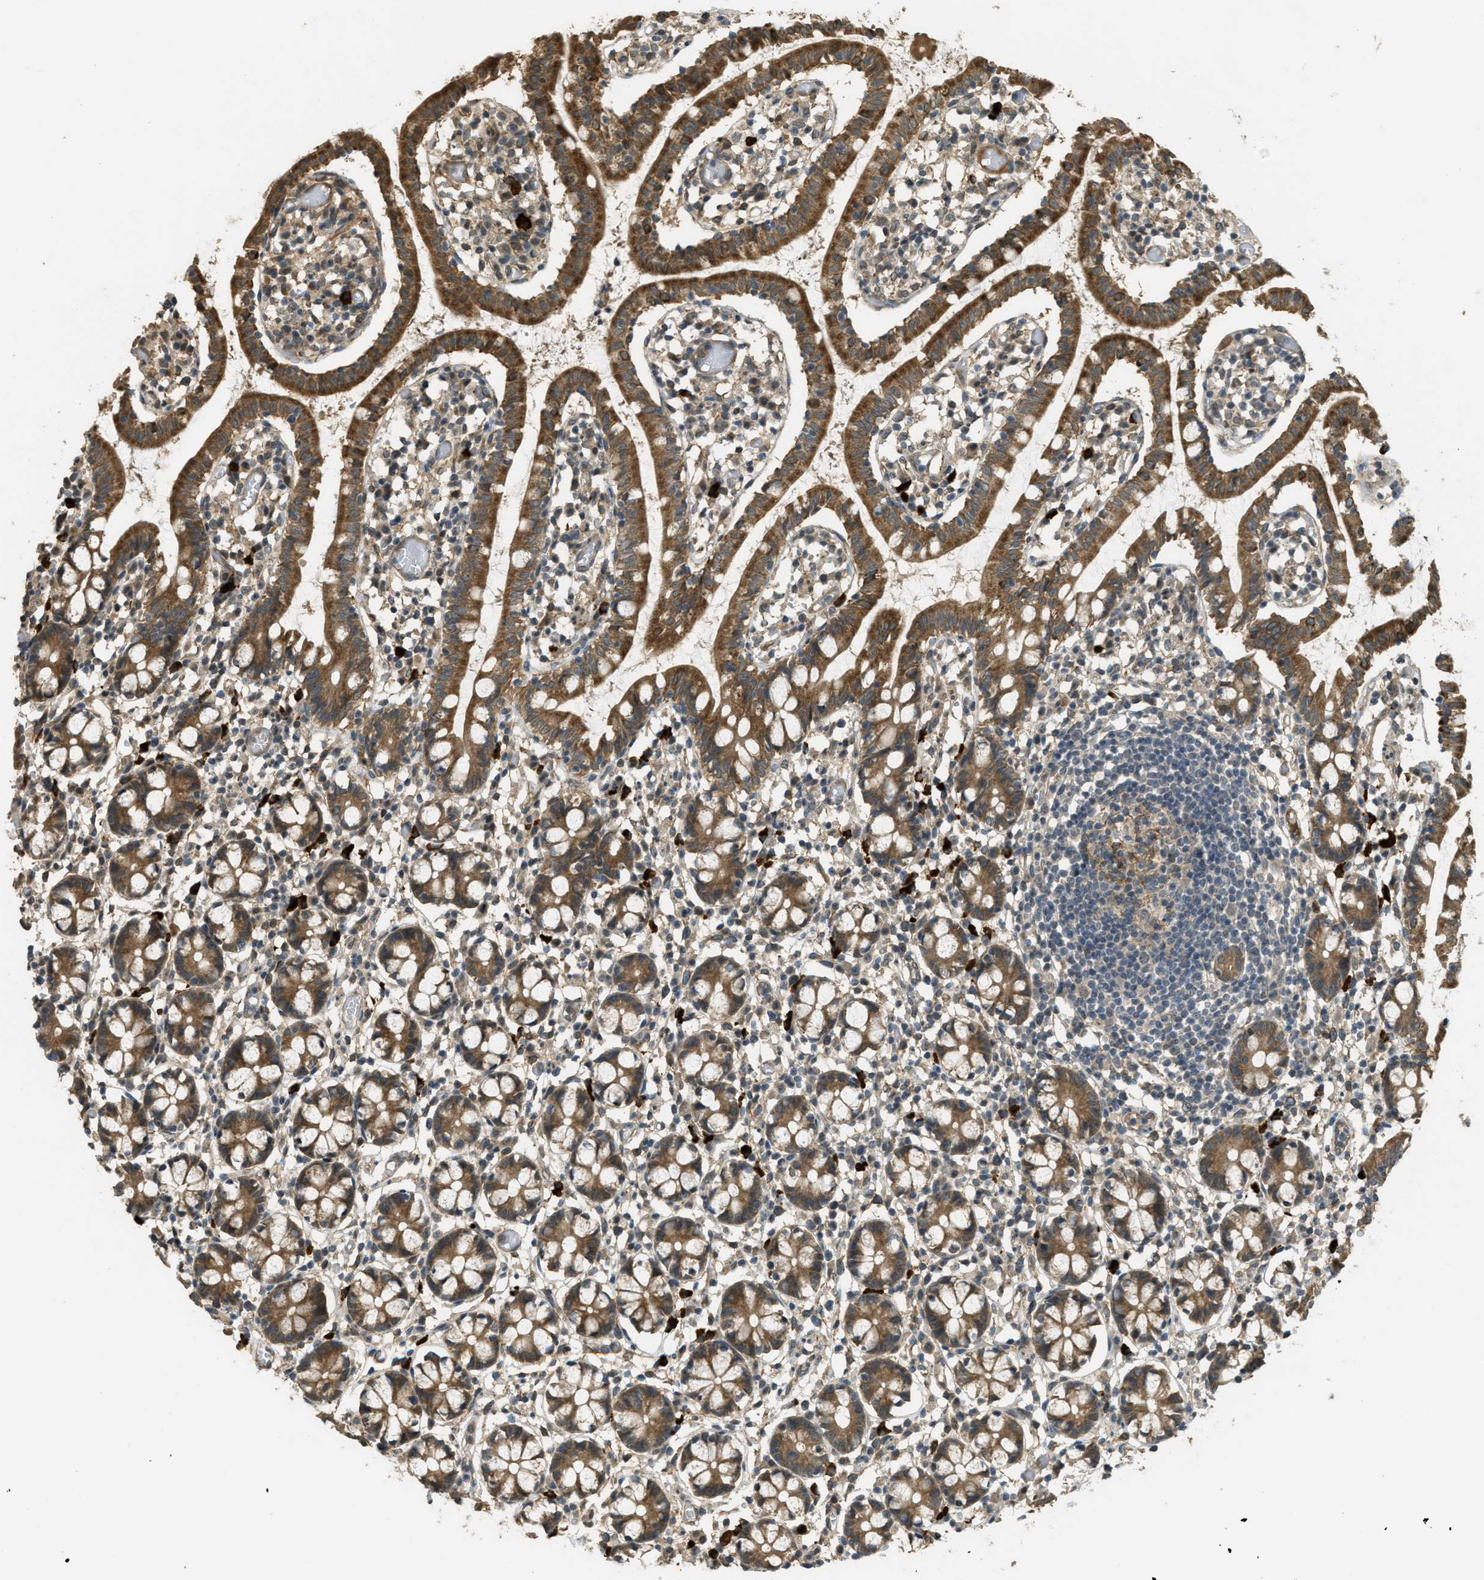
{"staining": {"intensity": "moderate", "quantity": ">75%", "location": "cytoplasmic/membranous"}, "tissue": "small intestine", "cell_type": "Glandular cells", "image_type": "normal", "snomed": [{"axis": "morphology", "description": "Normal tissue, NOS"}, {"axis": "morphology", "description": "Cystadenocarcinoma, serous, Metastatic site"}, {"axis": "topography", "description": "Small intestine"}], "caption": "Human small intestine stained with a brown dye reveals moderate cytoplasmic/membranous positive positivity in about >75% of glandular cells.", "gene": "IGF2BP2", "patient": {"sex": "female", "age": 61}}